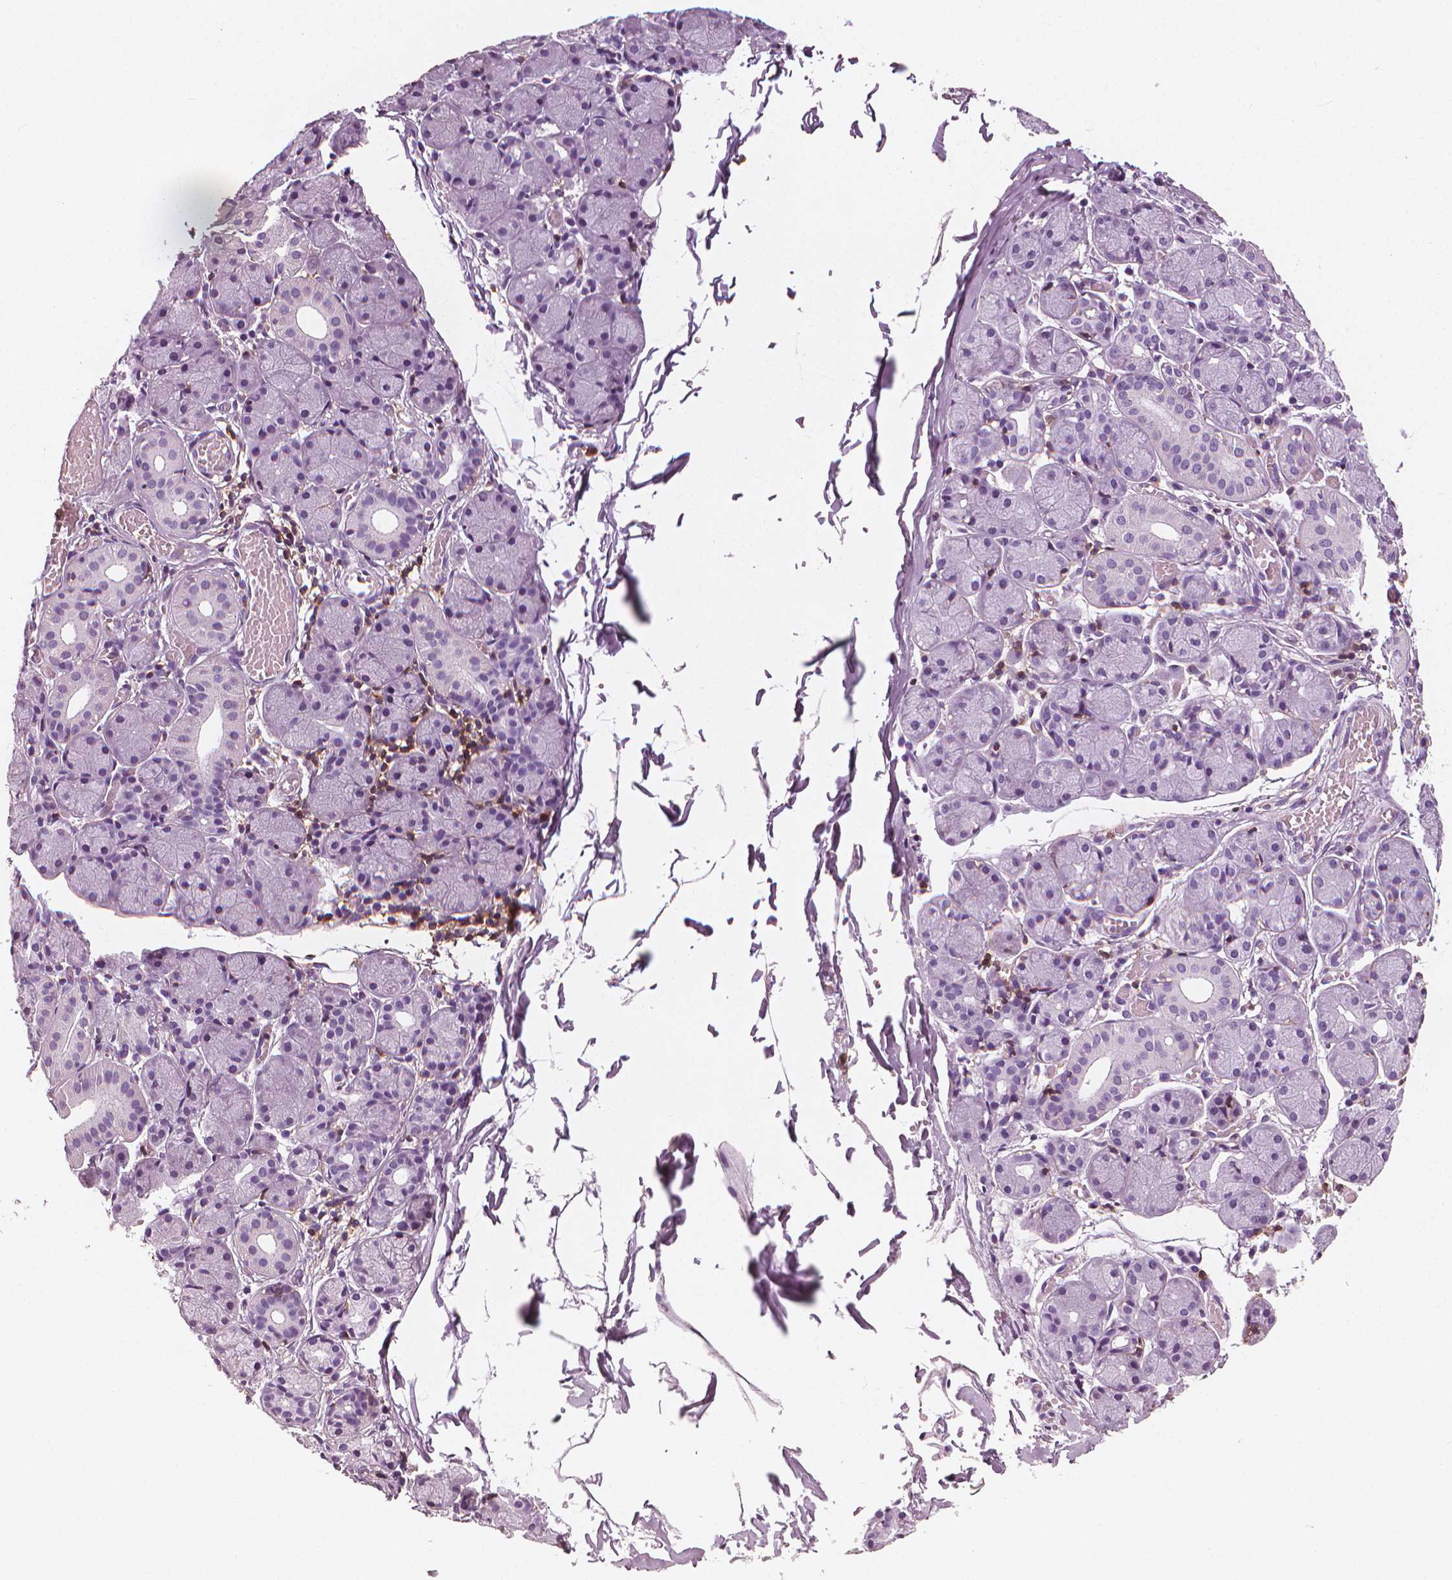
{"staining": {"intensity": "negative", "quantity": "none", "location": "none"}, "tissue": "salivary gland", "cell_type": "Glandular cells", "image_type": "normal", "snomed": [{"axis": "morphology", "description": "Normal tissue, NOS"}, {"axis": "topography", "description": "Salivary gland"}, {"axis": "topography", "description": "Peripheral nerve tissue"}], "caption": "An IHC photomicrograph of normal salivary gland is shown. There is no staining in glandular cells of salivary gland.", "gene": "PTPRC", "patient": {"sex": "female", "age": 24}}